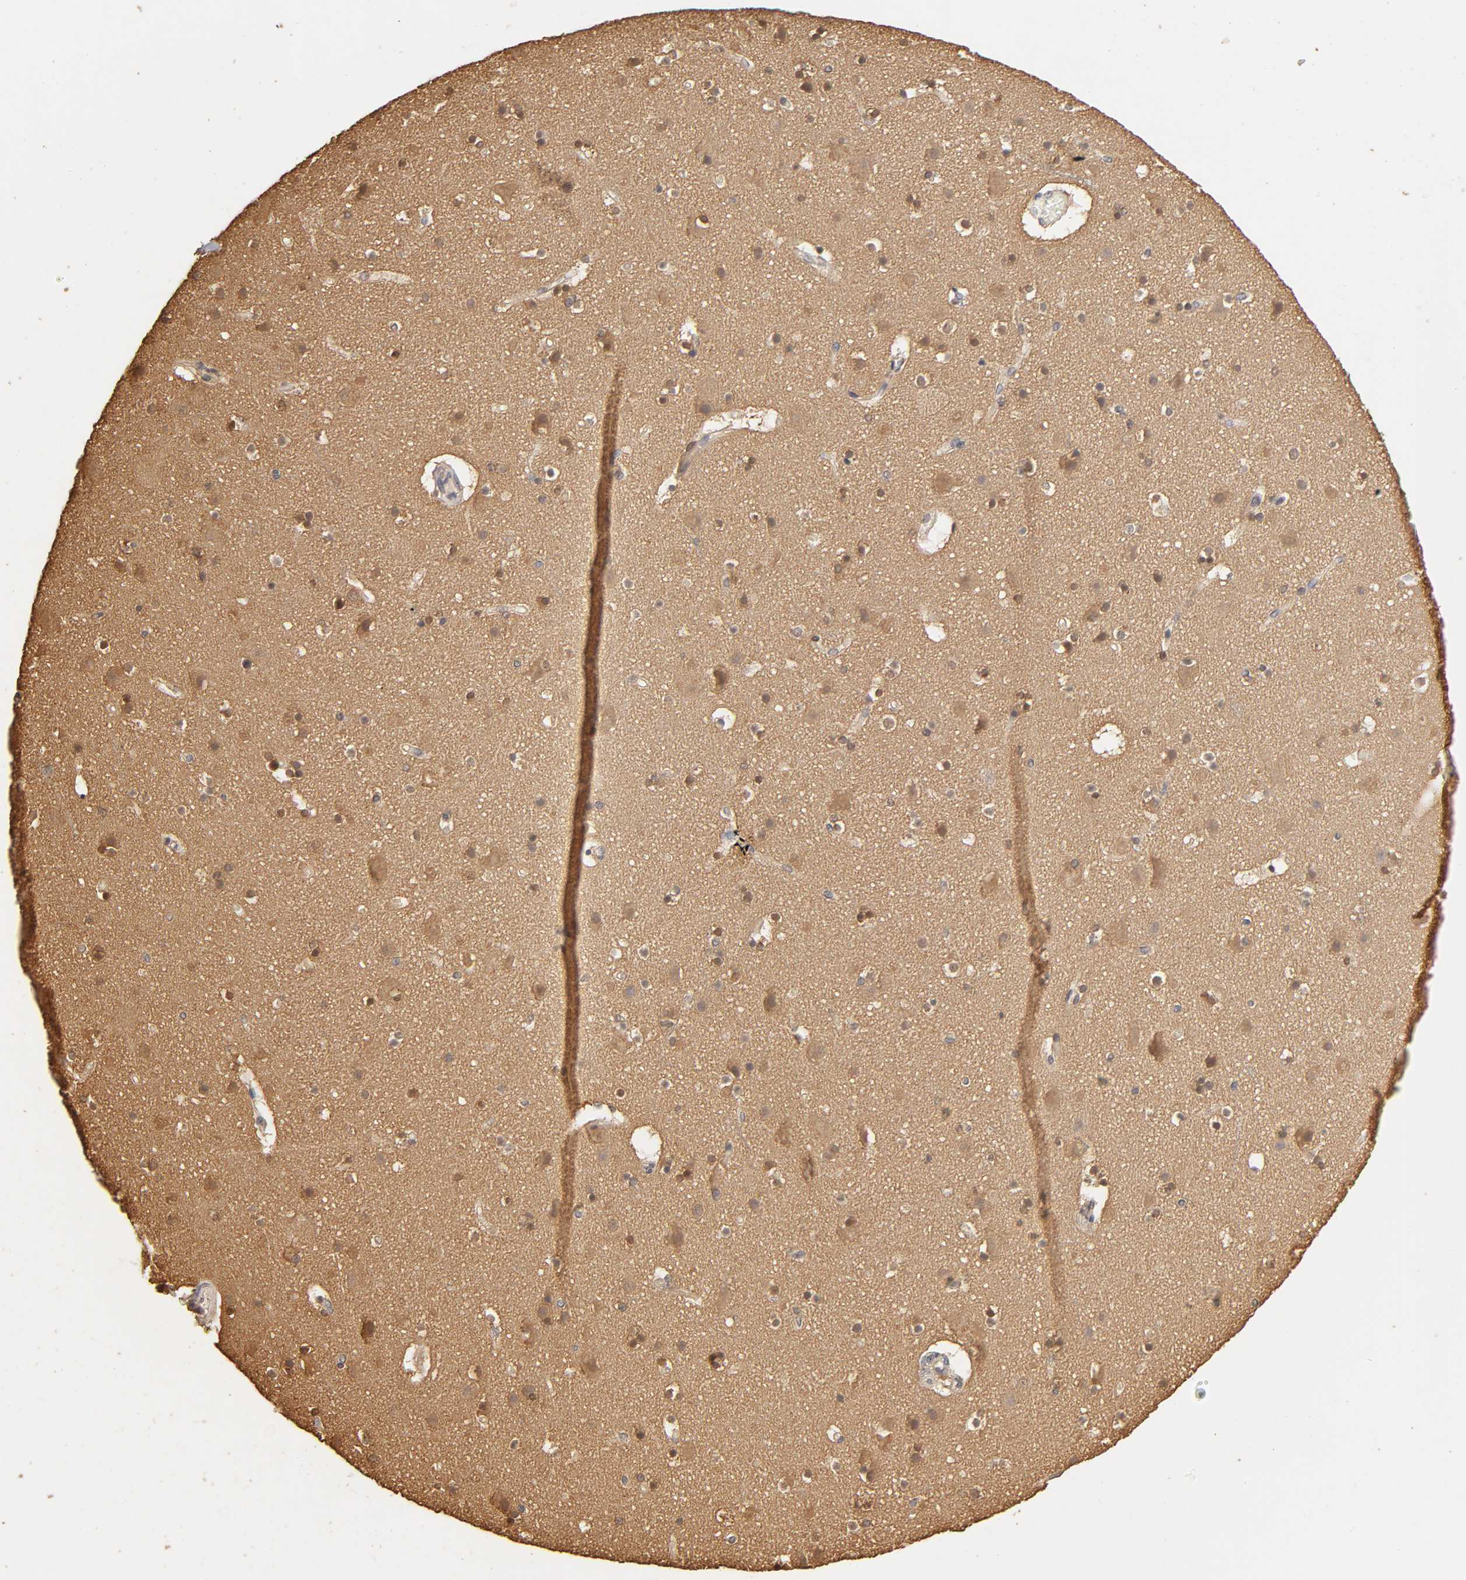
{"staining": {"intensity": "negative", "quantity": "none", "location": "none"}, "tissue": "cerebral cortex", "cell_type": "Endothelial cells", "image_type": "normal", "snomed": [{"axis": "morphology", "description": "Normal tissue, NOS"}, {"axis": "topography", "description": "Cerebral cortex"}], "caption": "Immunohistochemistry image of unremarkable cerebral cortex: cerebral cortex stained with DAB displays no significant protein expression in endothelial cells.", "gene": "VSIG4", "patient": {"sex": "male", "age": 45}}